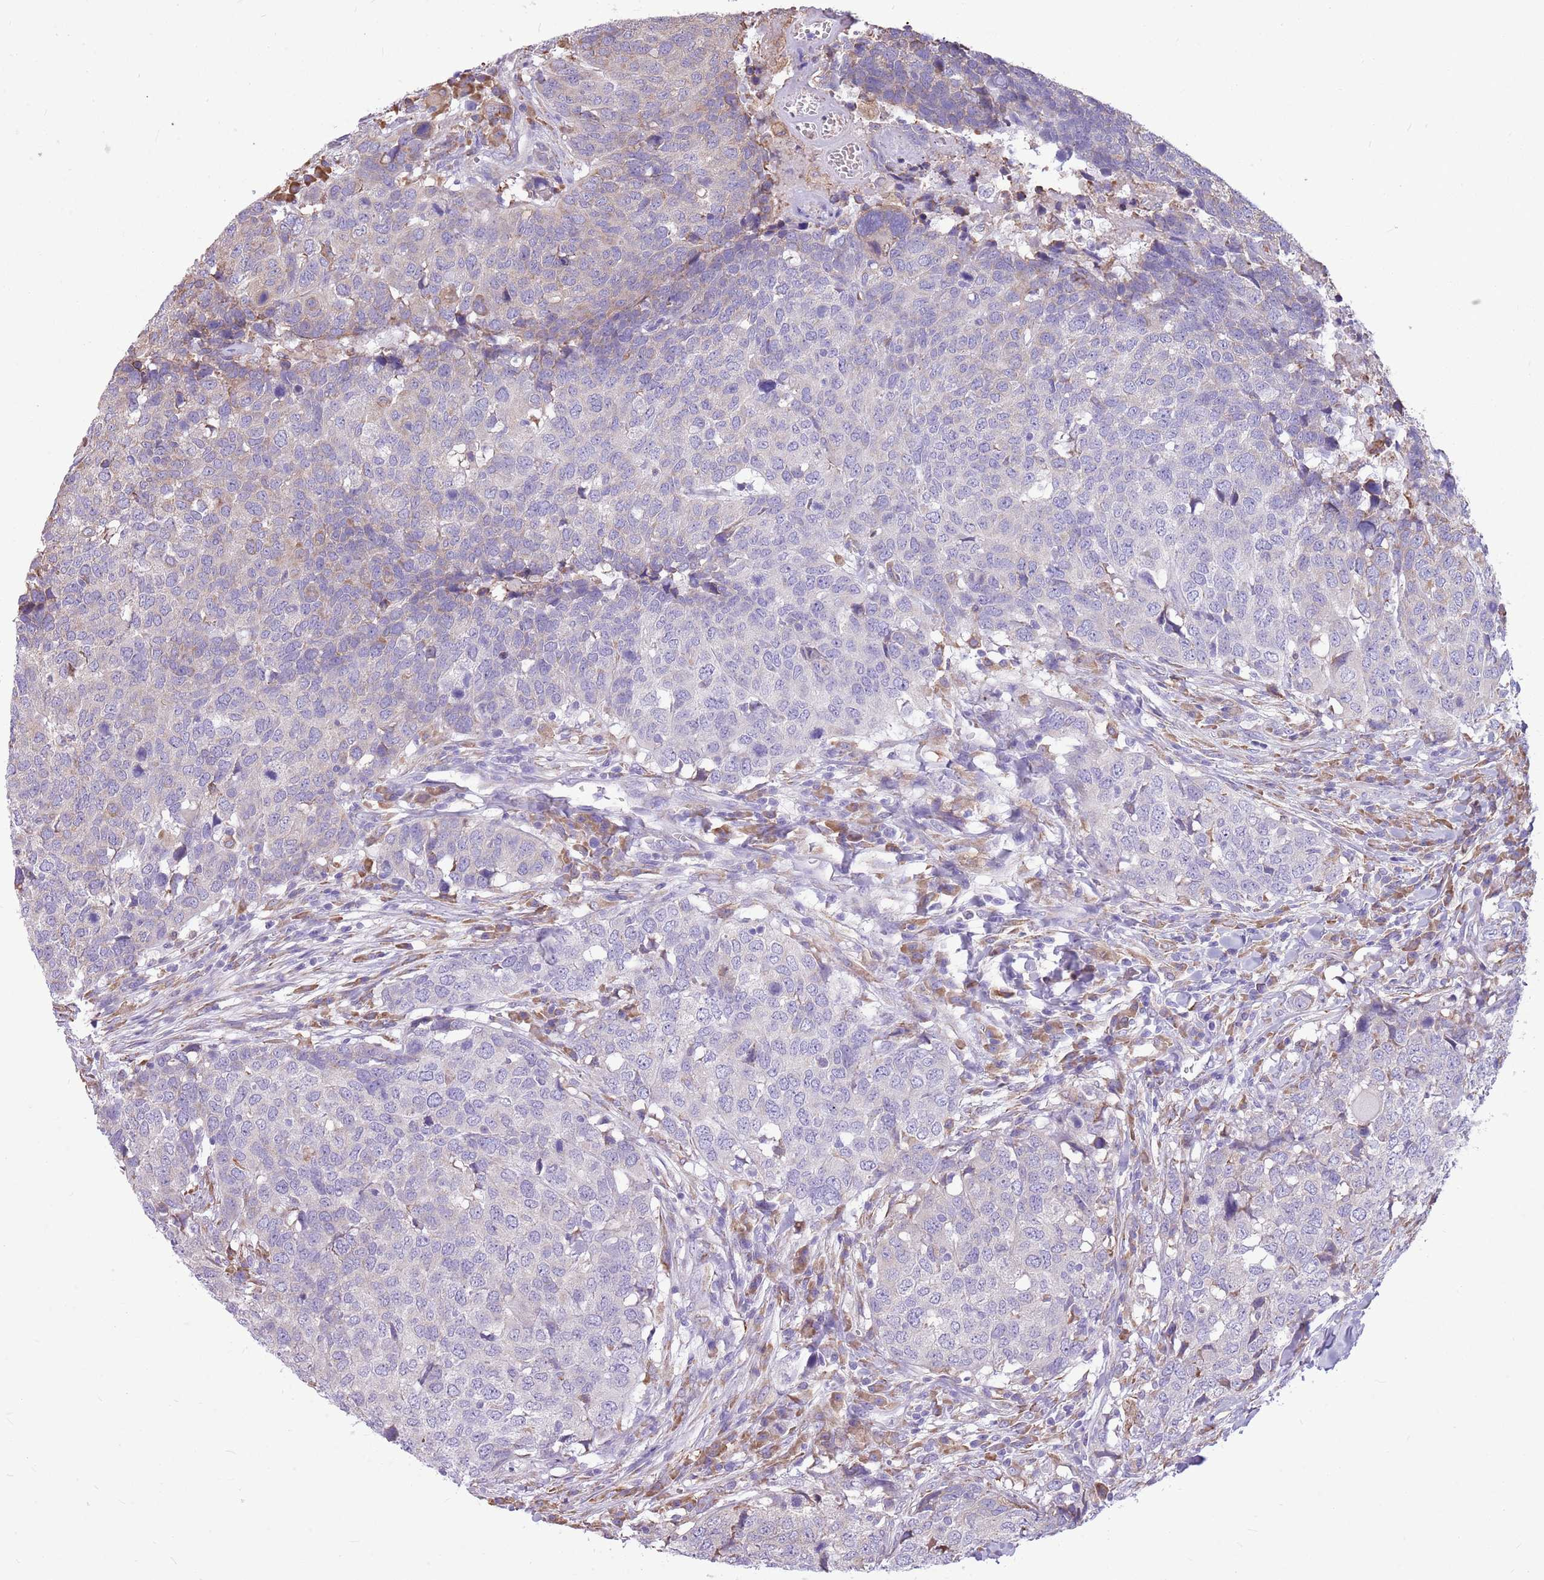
{"staining": {"intensity": "negative", "quantity": "none", "location": "none"}, "tissue": "head and neck cancer", "cell_type": "Tumor cells", "image_type": "cancer", "snomed": [{"axis": "morphology", "description": "Normal tissue, NOS"}, {"axis": "morphology", "description": "Squamous cell carcinoma, NOS"}, {"axis": "topography", "description": "Skeletal muscle"}, {"axis": "topography", "description": "Vascular tissue"}, {"axis": "topography", "description": "Peripheral nerve tissue"}, {"axis": "topography", "description": "Head-Neck"}], "caption": "Immunohistochemistry (IHC) of human squamous cell carcinoma (head and neck) reveals no positivity in tumor cells.", "gene": "KCTD19", "patient": {"sex": "male", "age": 66}}